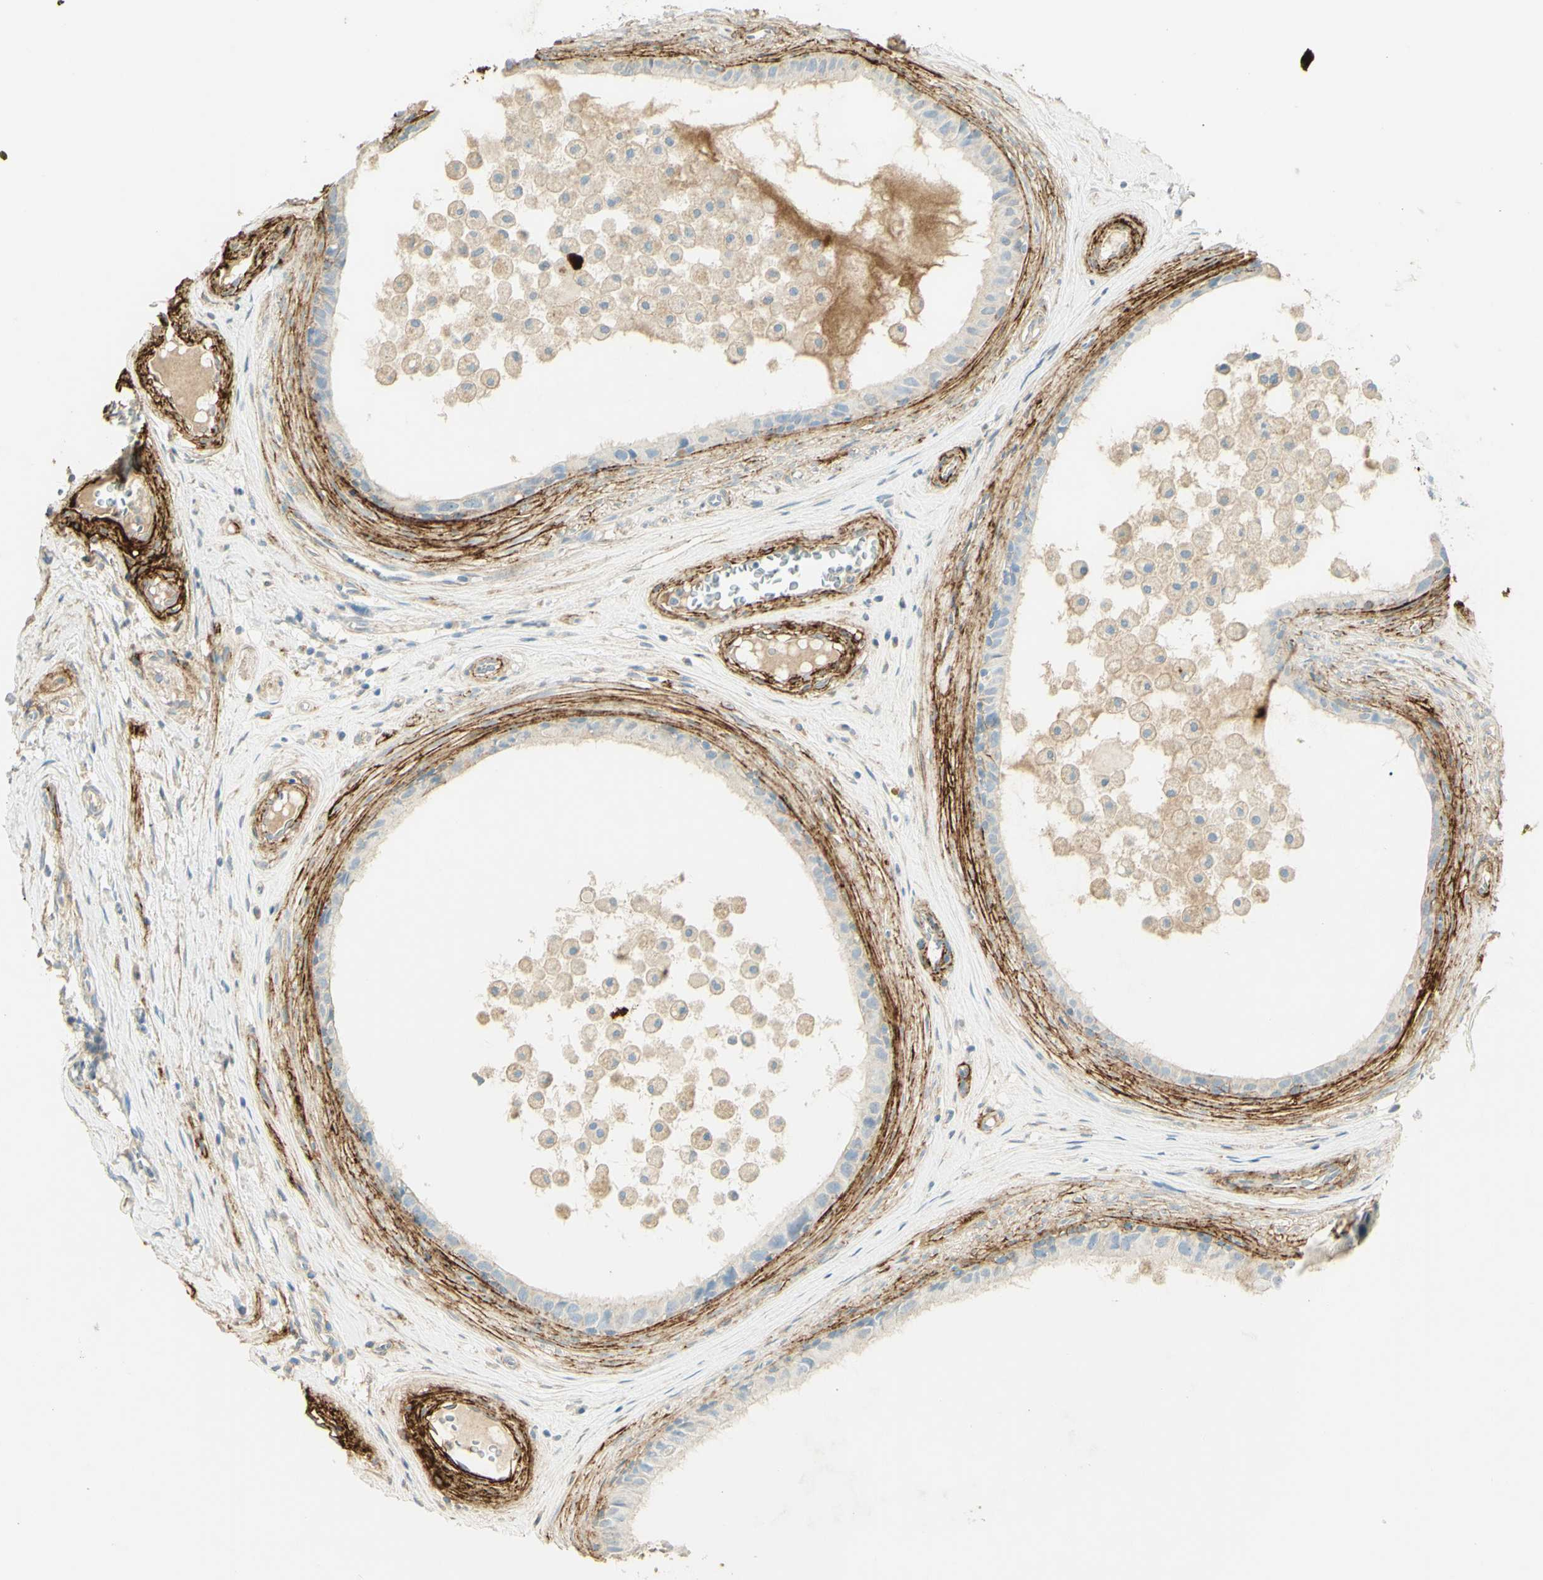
{"staining": {"intensity": "strong", "quantity": "<25%", "location": "cytoplasmic/membranous"}, "tissue": "epididymis", "cell_type": "Glandular cells", "image_type": "normal", "snomed": [{"axis": "morphology", "description": "Normal tissue, NOS"}, {"axis": "morphology", "description": "Inflammation, NOS"}, {"axis": "topography", "description": "Epididymis"}], "caption": "Strong cytoplasmic/membranous positivity is identified in about <25% of glandular cells in benign epididymis. (DAB (3,3'-diaminobenzidine) IHC, brown staining for protein, blue staining for nuclei).", "gene": "TNN", "patient": {"sex": "male", "age": 85}}